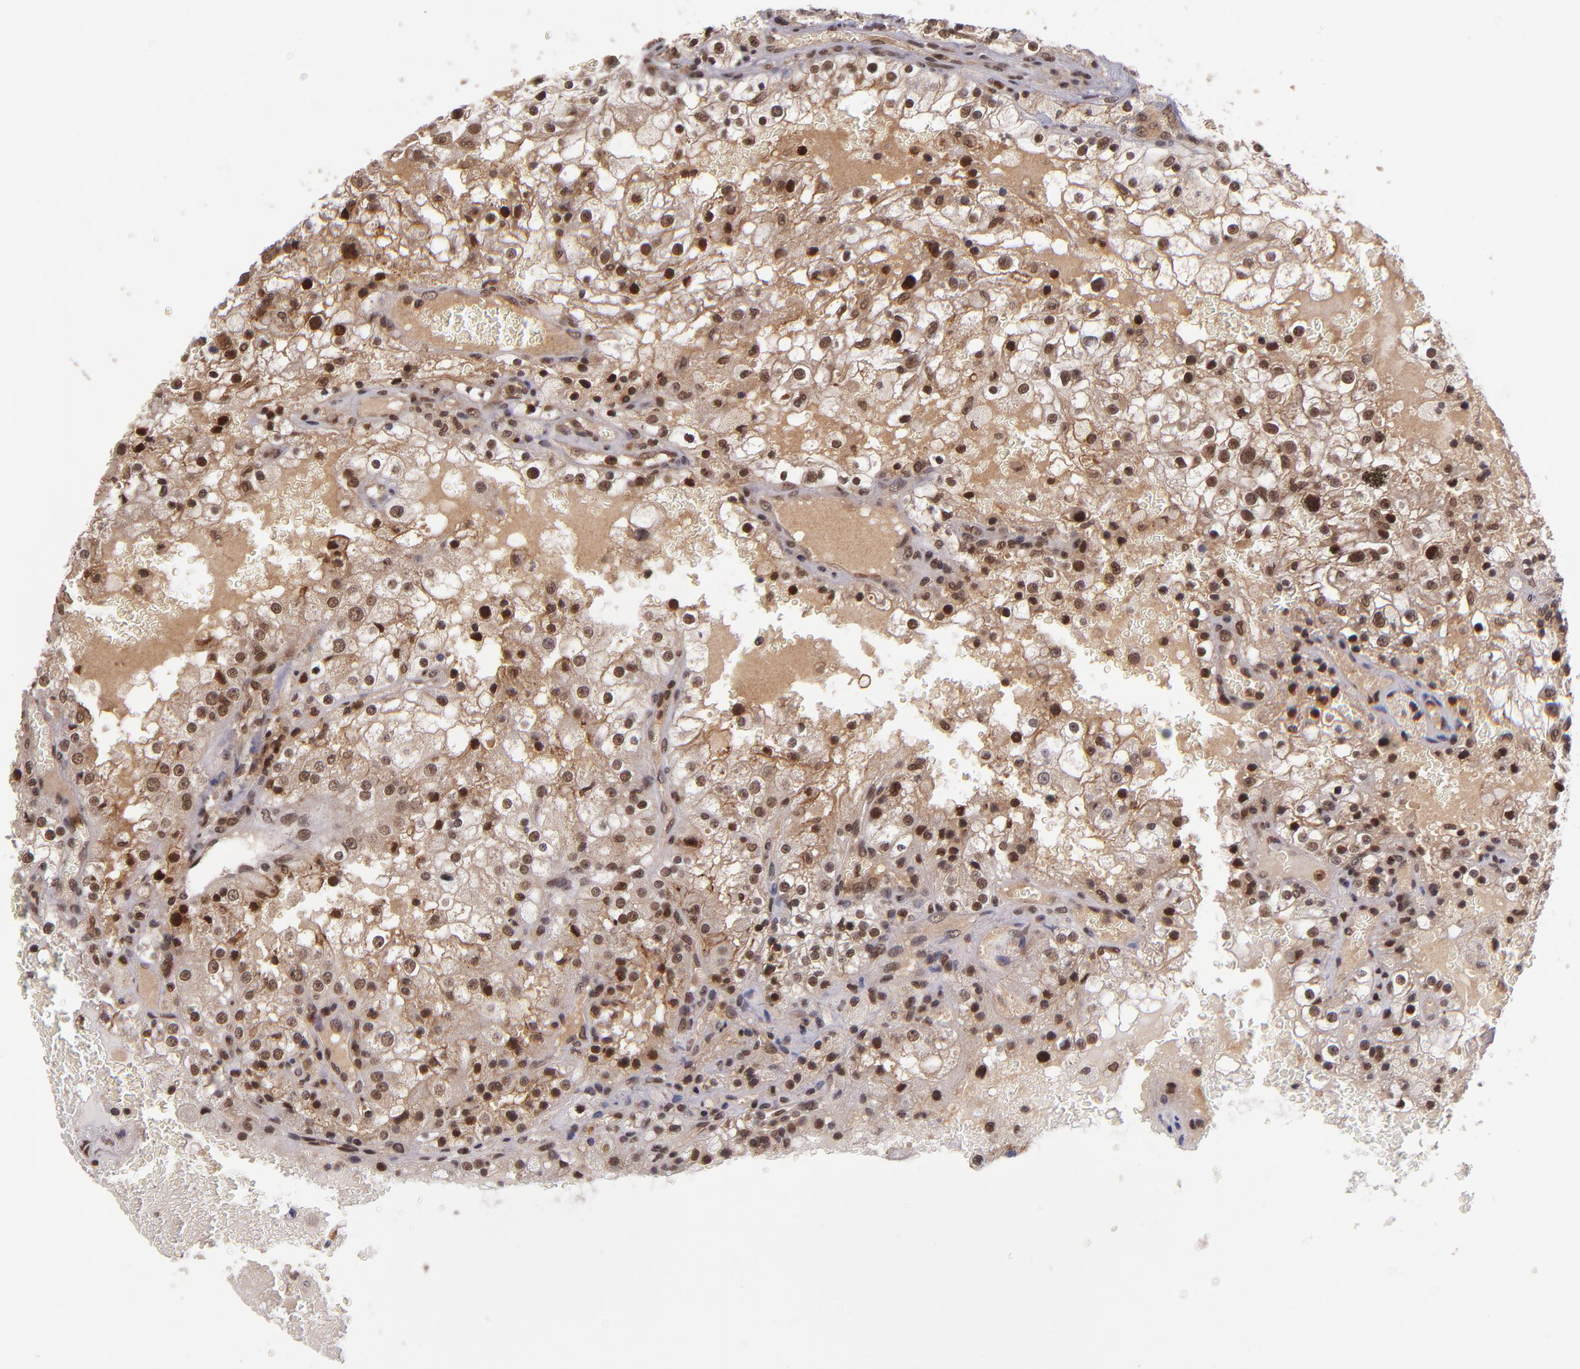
{"staining": {"intensity": "strong", "quantity": ">75%", "location": "cytoplasmic/membranous,nuclear"}, "tissue": "renal cancer", "cell_type": "Tumor cells", "image_type": "cancer", "snomed": [{"axis": "morphology", "description": "Adenocarcinoma, NOS"}, {"axis": "topography", "description": "Kidney"}], "caption": "Immunohistochemical staining of renal adenocarcinoma shows high levels of strong cytoplasmic/membranous and nuclear protein staining in about >75% of tumor cells.", "gene": "EP300", "patient": {"sex": "female", "age": 74}}